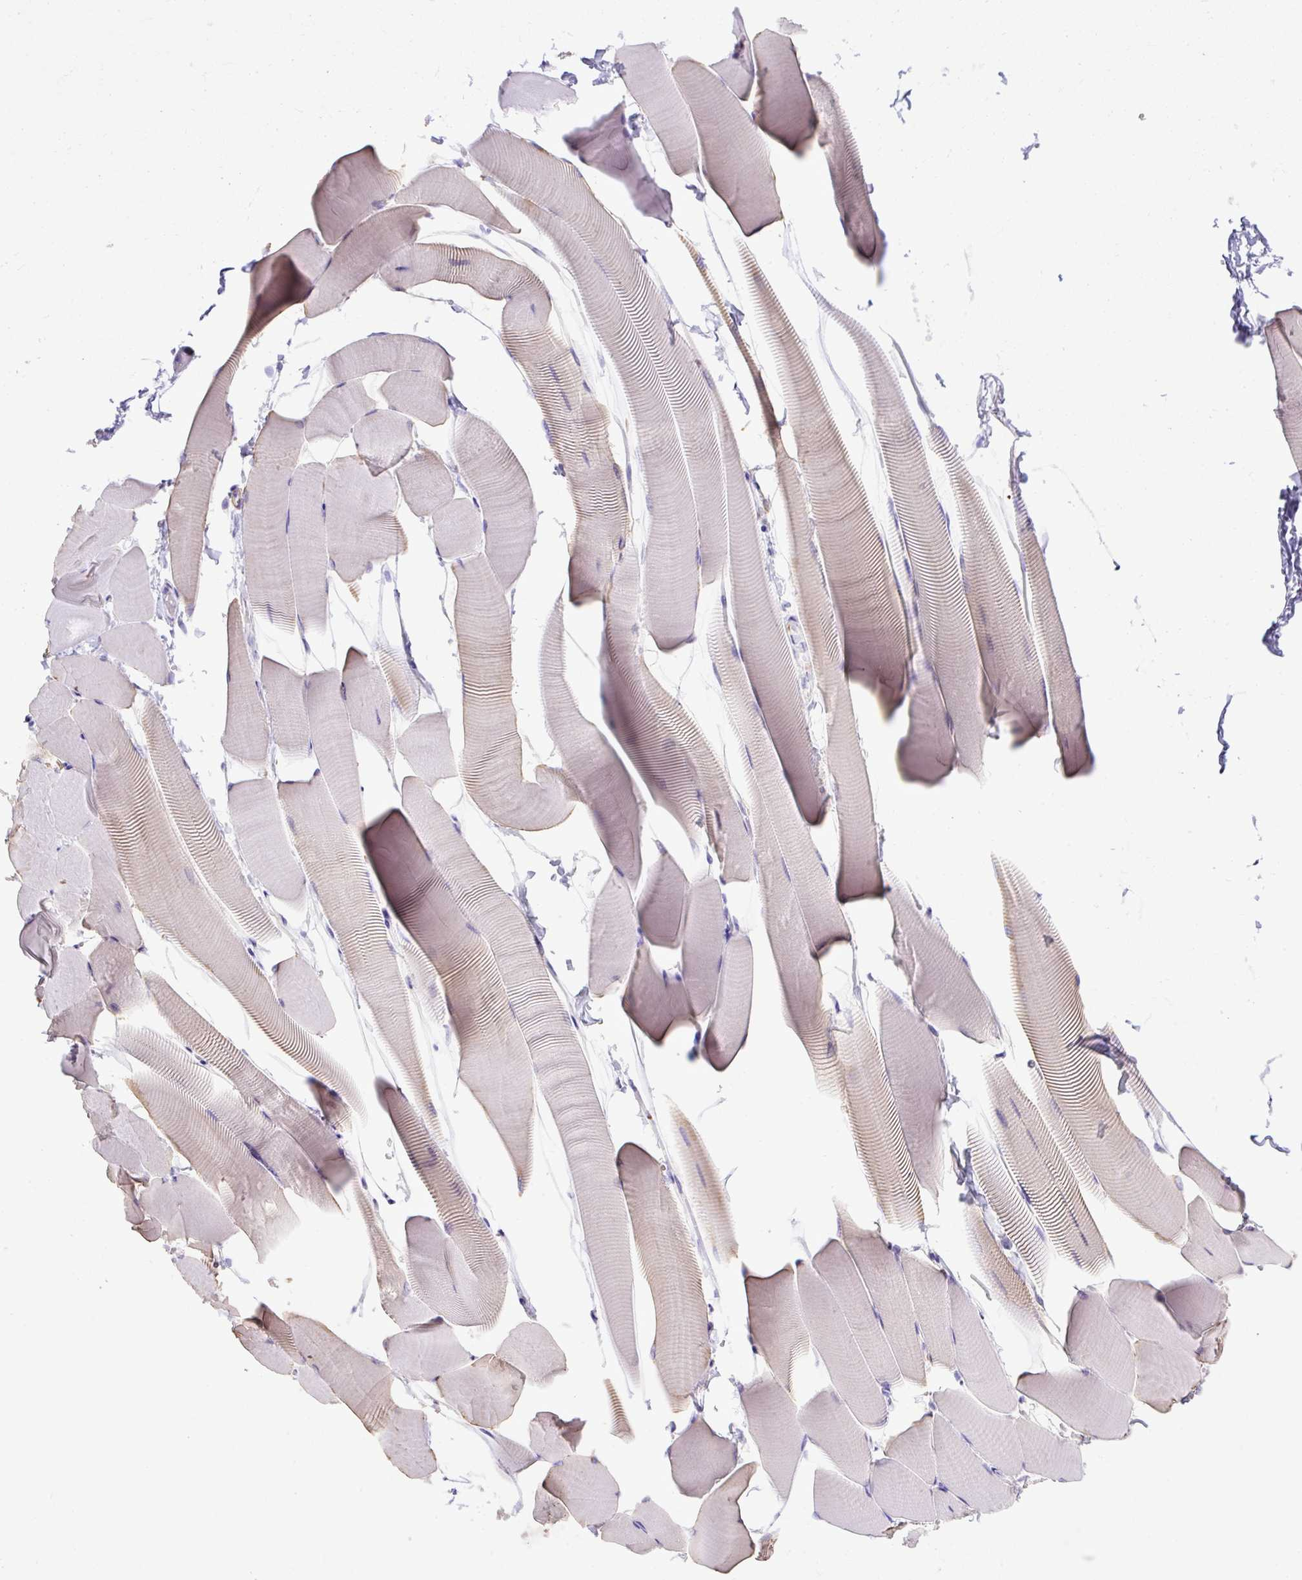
{"staining": {"intensity": "negative", "quantity": "none", "location": "none"}, "tissue": "skeletal muscle", "cell_type": "Myocytes", "image_type": "normal", "snomed": [{"axis": "morphology", "description": "Normal tissue, NOS"}, {"axis": "topography", "description": "Skeletal muscle"}], "caption": "Myocytes show no significant protein expression in benign skeletal muscle.", "gene": "SPTBN5", "patient": {"sex": "male", "age": 25}}